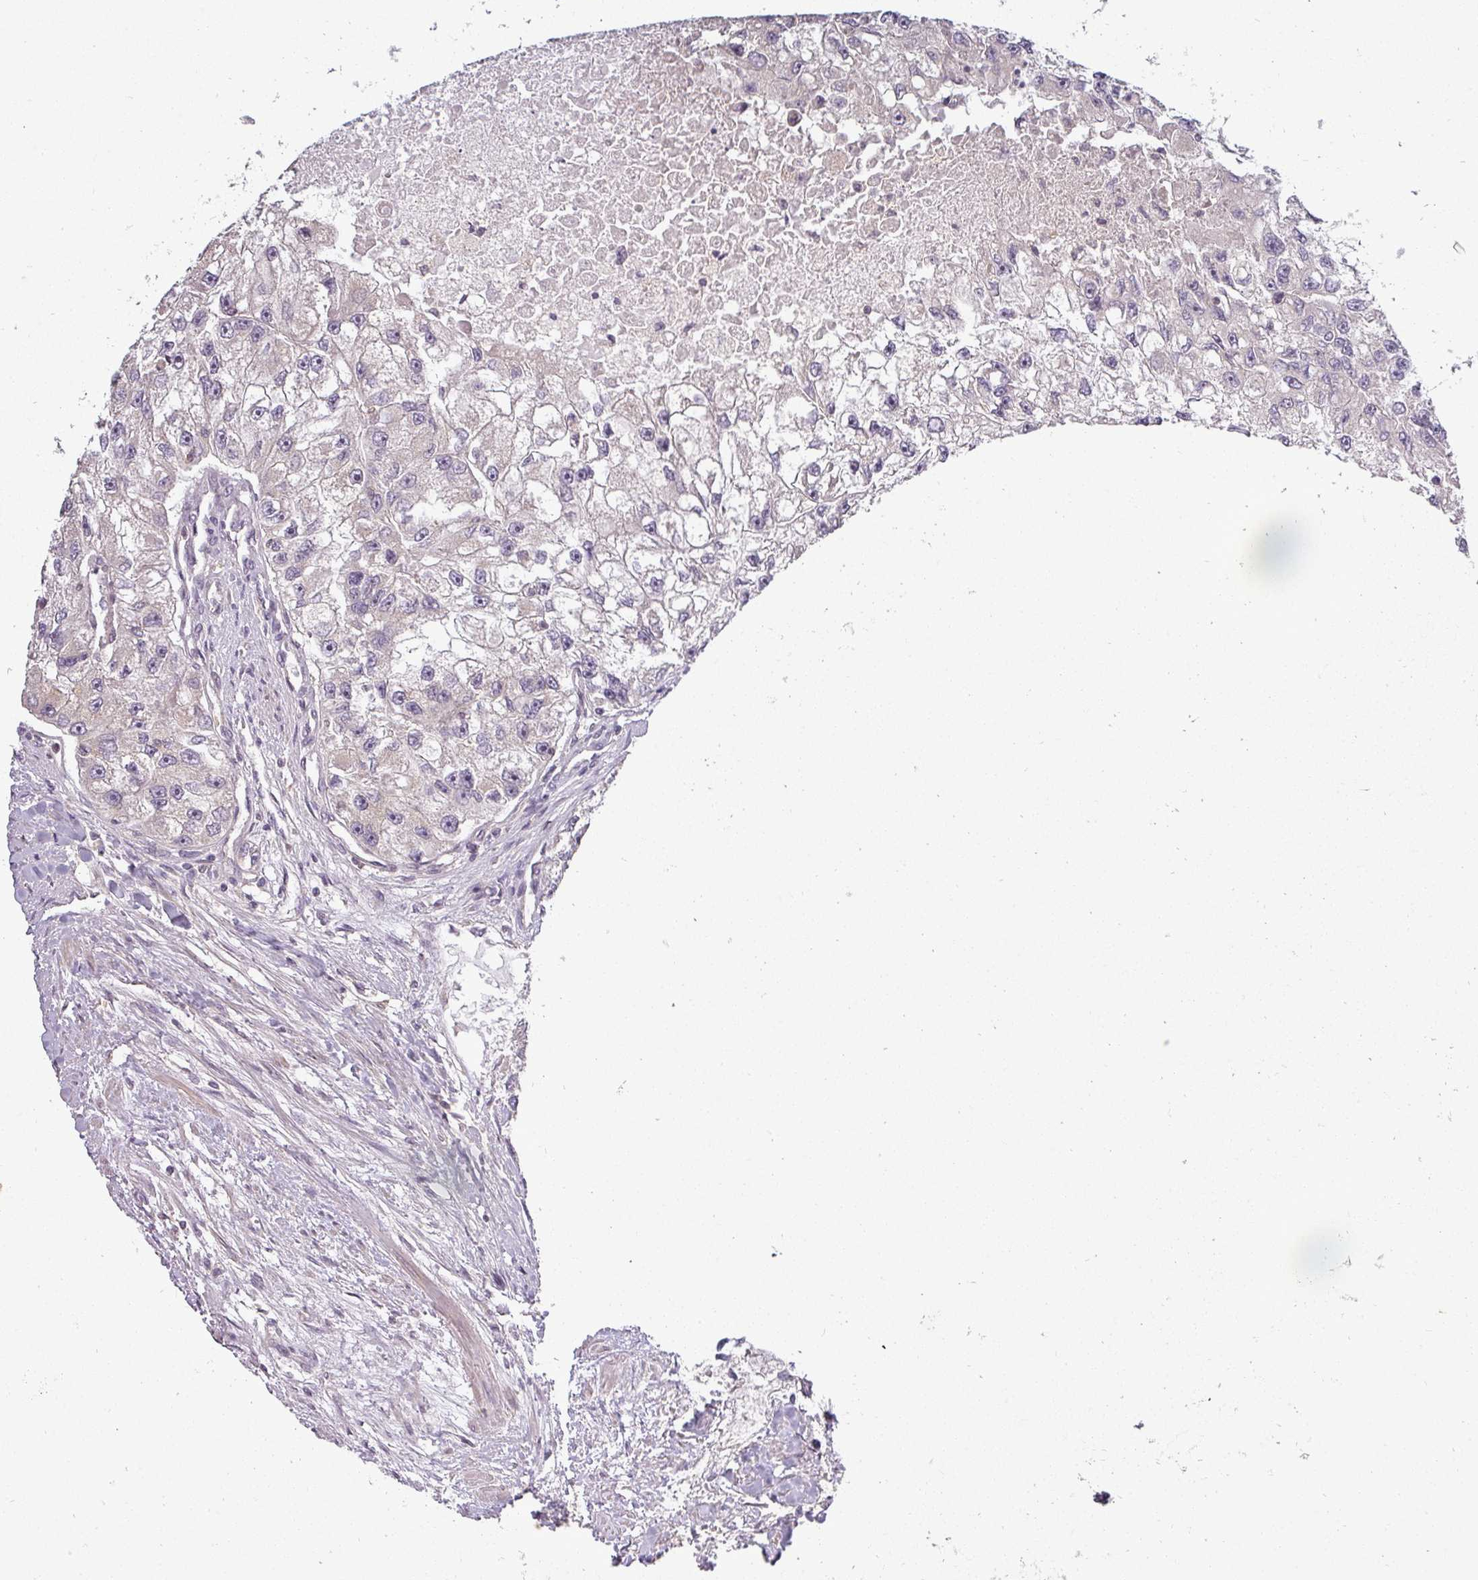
{"staining": {"intensity": "negative", "quantity": "none", "location": "none"}, "tissue": "renal cancer", "cell_type": "Tumor cells", "image_type": "cancer", "snomed": [{"axis": "morphology", "description": "Adenocarcinoma, NOS"}, {"axis": "topography", "description": "Kidney"}], "caption": "The immunohistochemistry micrograph has no significant staining in tumor cells of renal cancer tissue.", "gene": "NIN", "patient": {"sex": "male", "age": 63}}